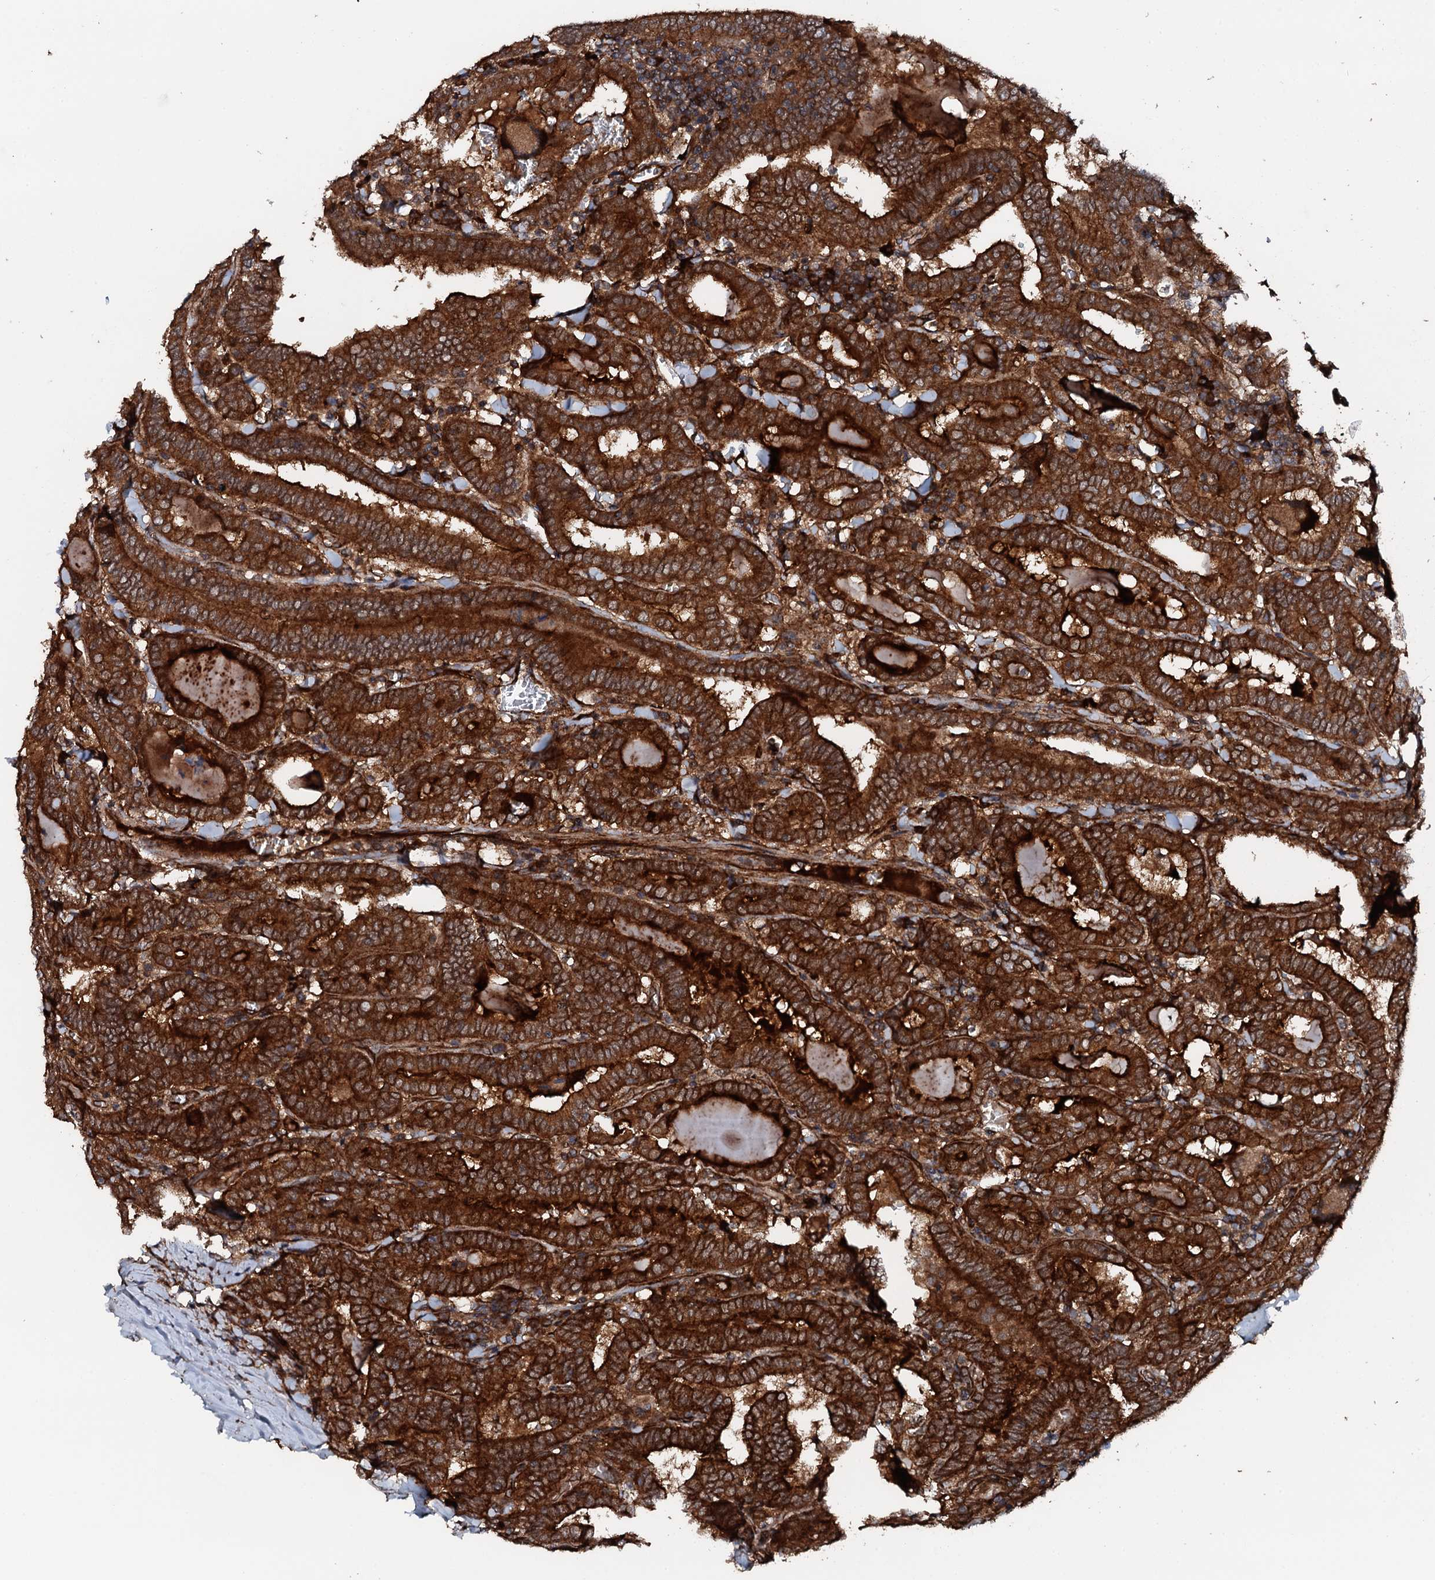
{"staining": {"intensity": "strong", "quantity": ">75%", "location": "cytoplasmic/membranous"}, "tissue": "thyroid cancer", "cell_type": "Tumor cells", "image_type": "cancer", "snomed": [{"axis": "morphology", "description": "Papillary adenocarcinoma, NOS"}, {"axis": "topography", "description": "Thyroid gland"}], "caption": "Tumor cells display high levels of strong cytoplasmic/membranous staining in approximately >75% of cells in human thyroid papillary adenocarcinoma.", "gene": "FLYWCH1", "patient": {"sex": "female", "age": 72}}